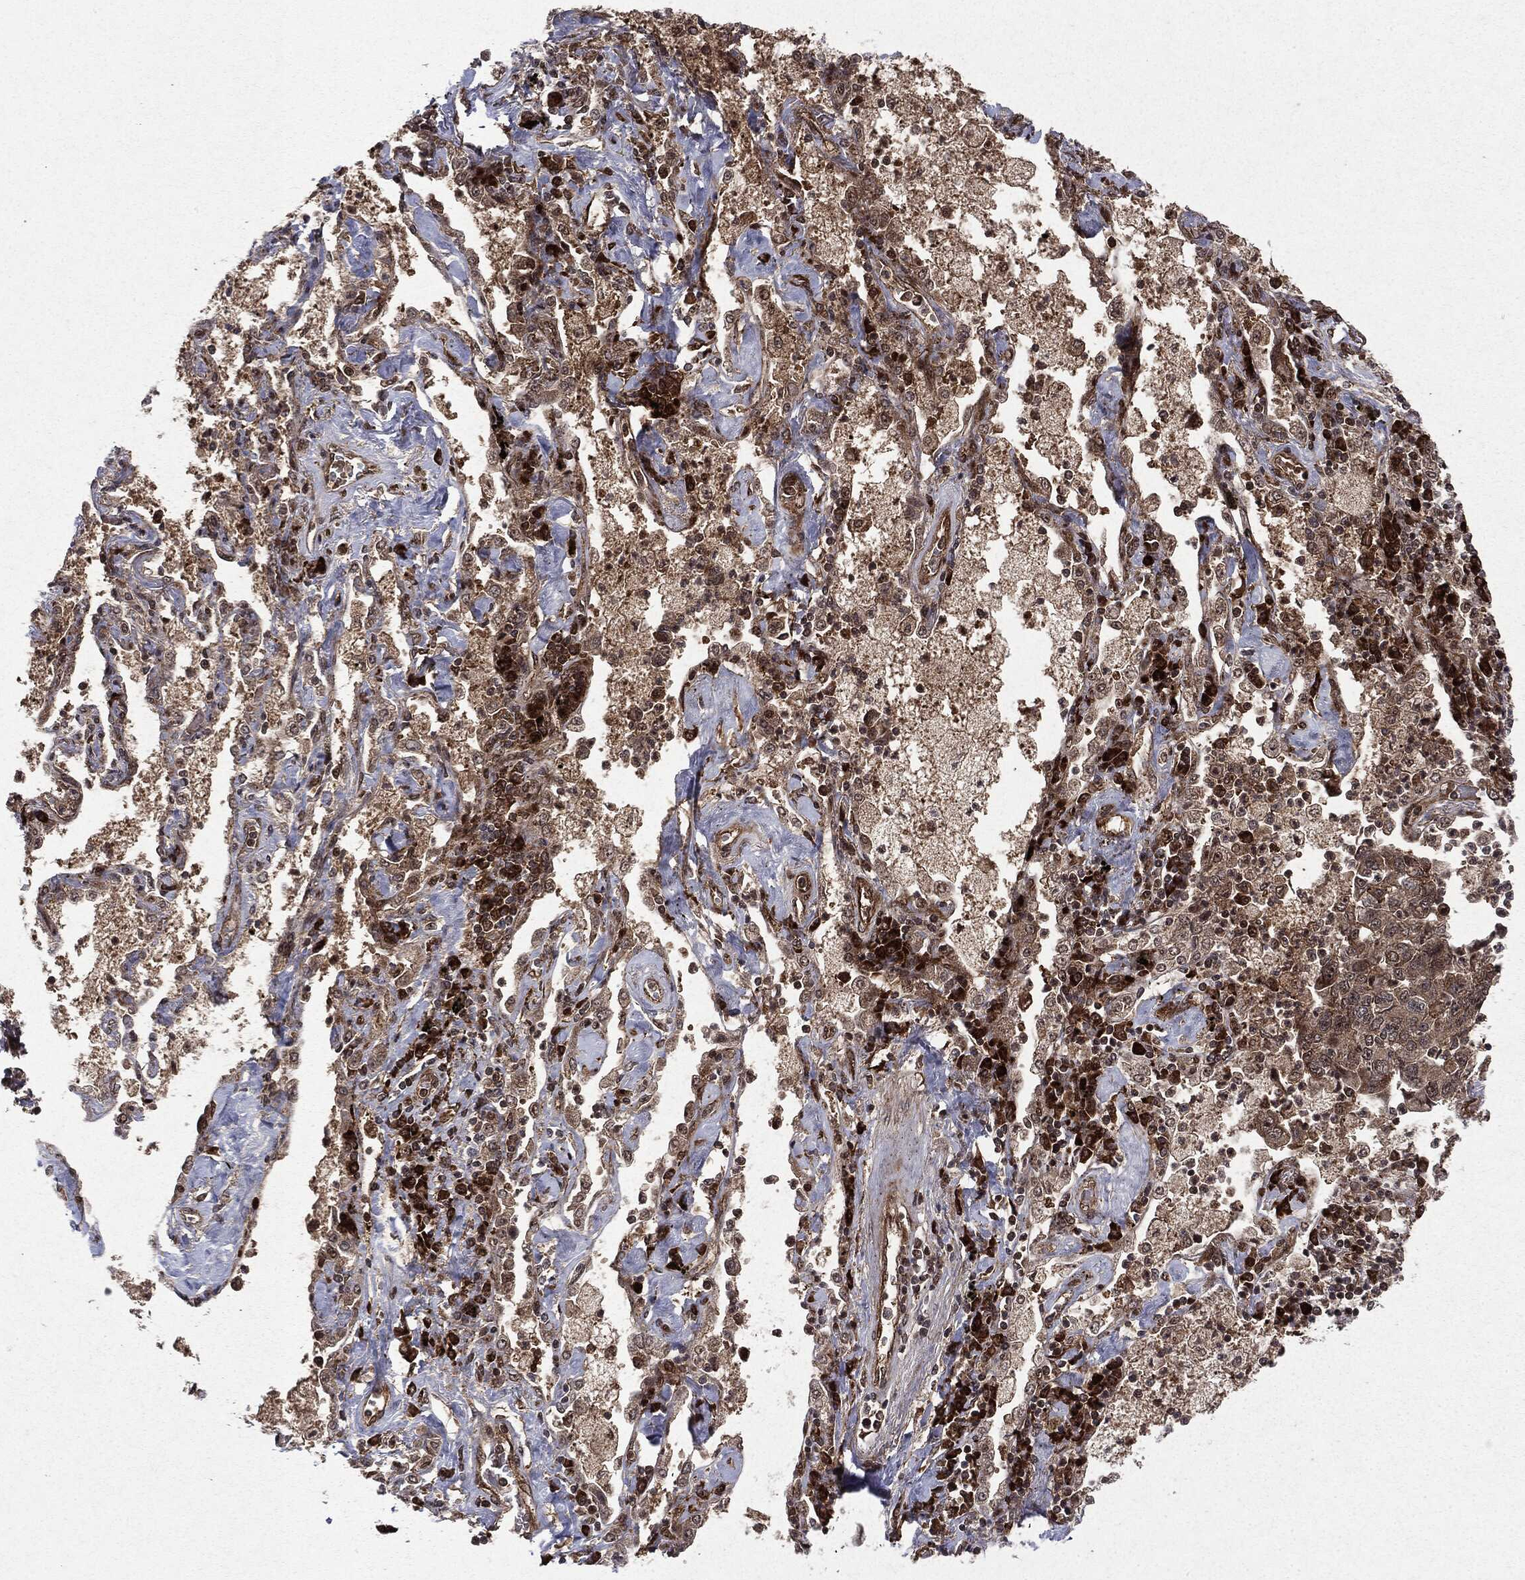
{"staining": {"intensity": "moderate", "quantity": ">75%", "location": "cytoplasmic/membranous"}, "tissue": "lung cancer", "cell_type": "Tumor cells", "image_type": "cancer", "snomed": [{"axis": "morphology", "description": "Adenocarcinoma, NOS"}, {"axis": "topography", "description": "Lung"}], "caption": "Tumor cells exhibit moderate cytoplasmic/membranous staining in about >75% of cells in lung cancer (adenocarcinoma).", "gene": "OTUB1", "patient": {"sex": "female", "age": 57}}